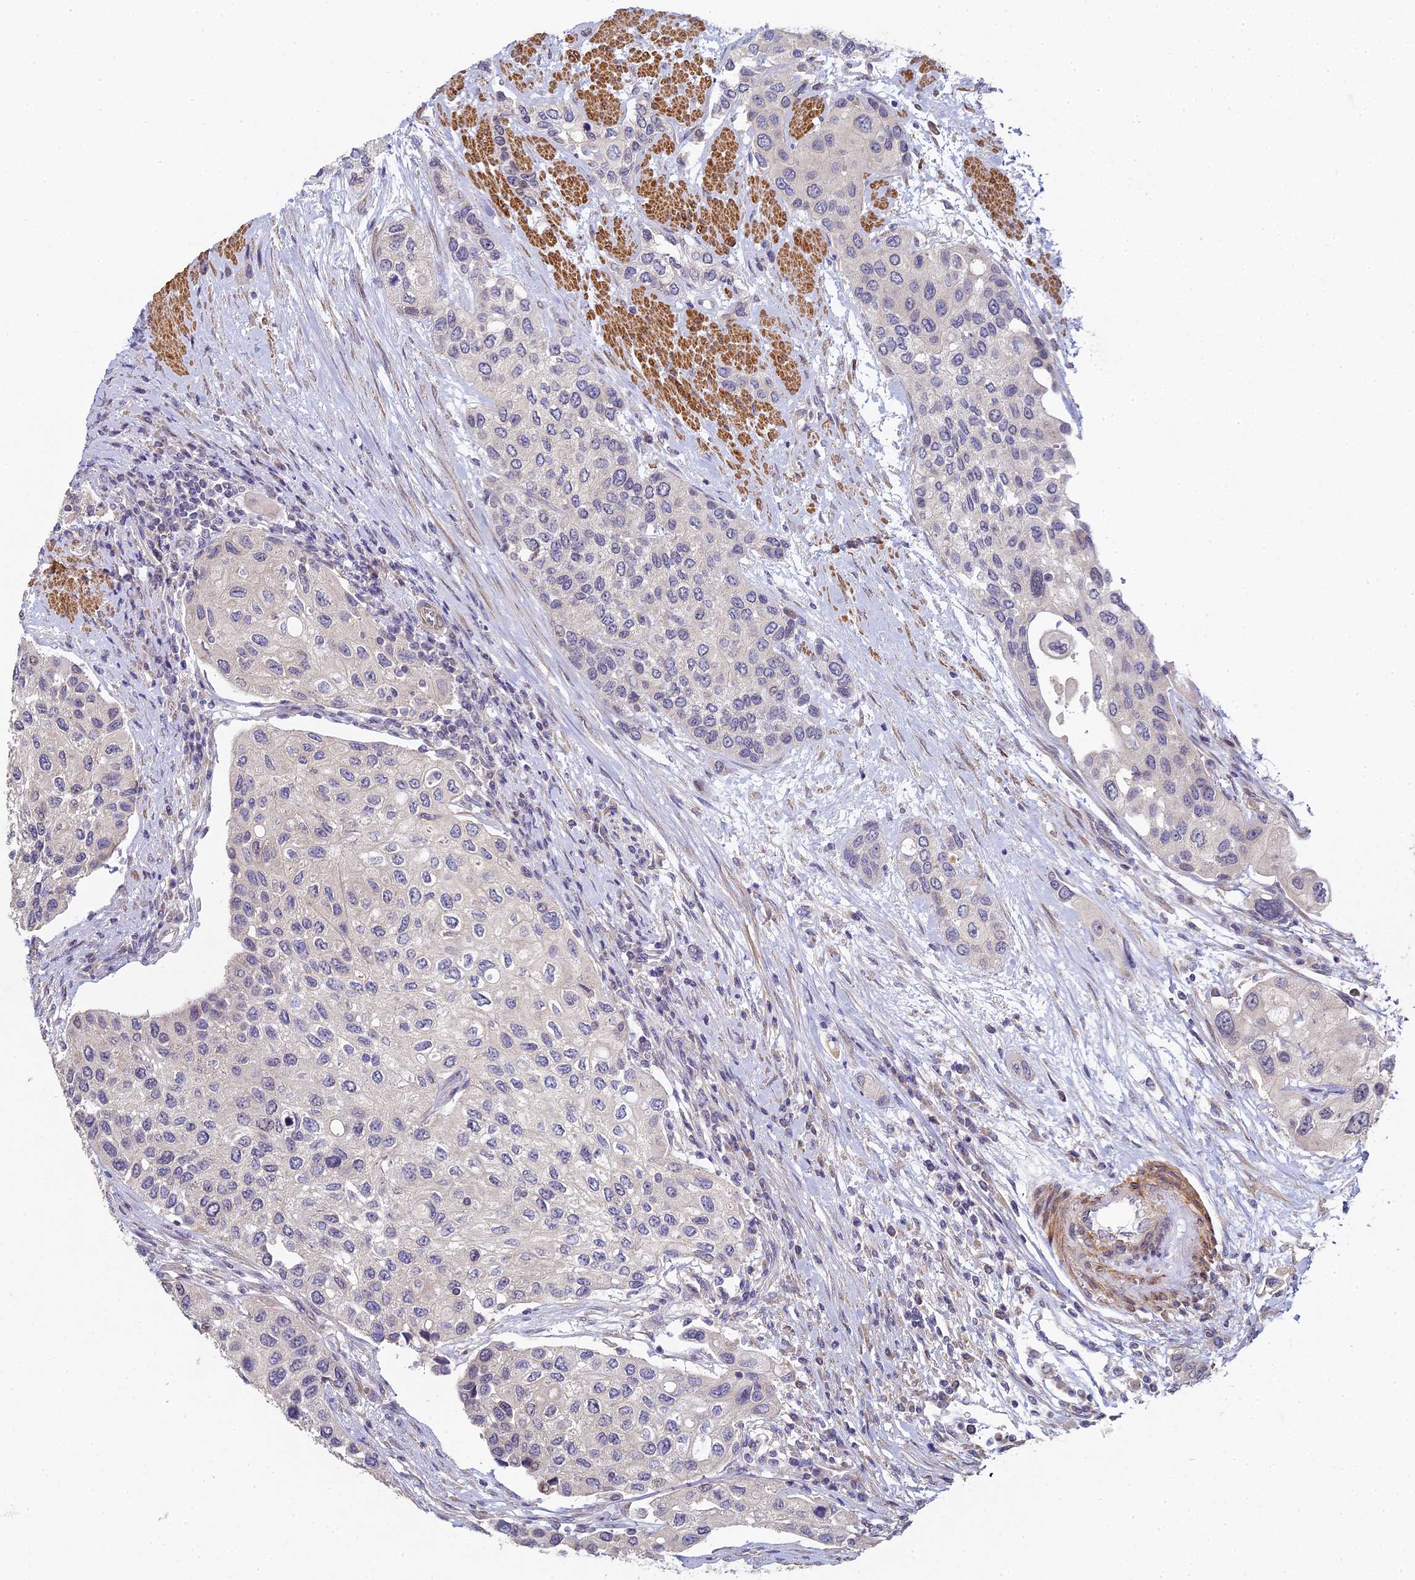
{"staining": {"intensity": "negative", "quantity": "none", "location": "none"}, "tissue": "urothelial cancer", "cell_type": "Tumor cells", "image_type": "cancer", "snomed": [{"axis": "morphology", "description": "Normal tissue, NOS"}, {"axis": "morphology", "description": "Urothelial carcinoma, High grade"}, {"axis": "topography", "description": "Vascular tissue"}, {"axis": "topography", "description": "Urinary bladder"}], "caption": "This photomicrograph is of urothelial cancer stained with immunohistochemistry (IHC) to label a protein in brown with the nuclei are counter-stained blue. There is no staining in tumor cells.", "gene": "DIXDC1", "patient": {"sex": "female", "age": 56}}